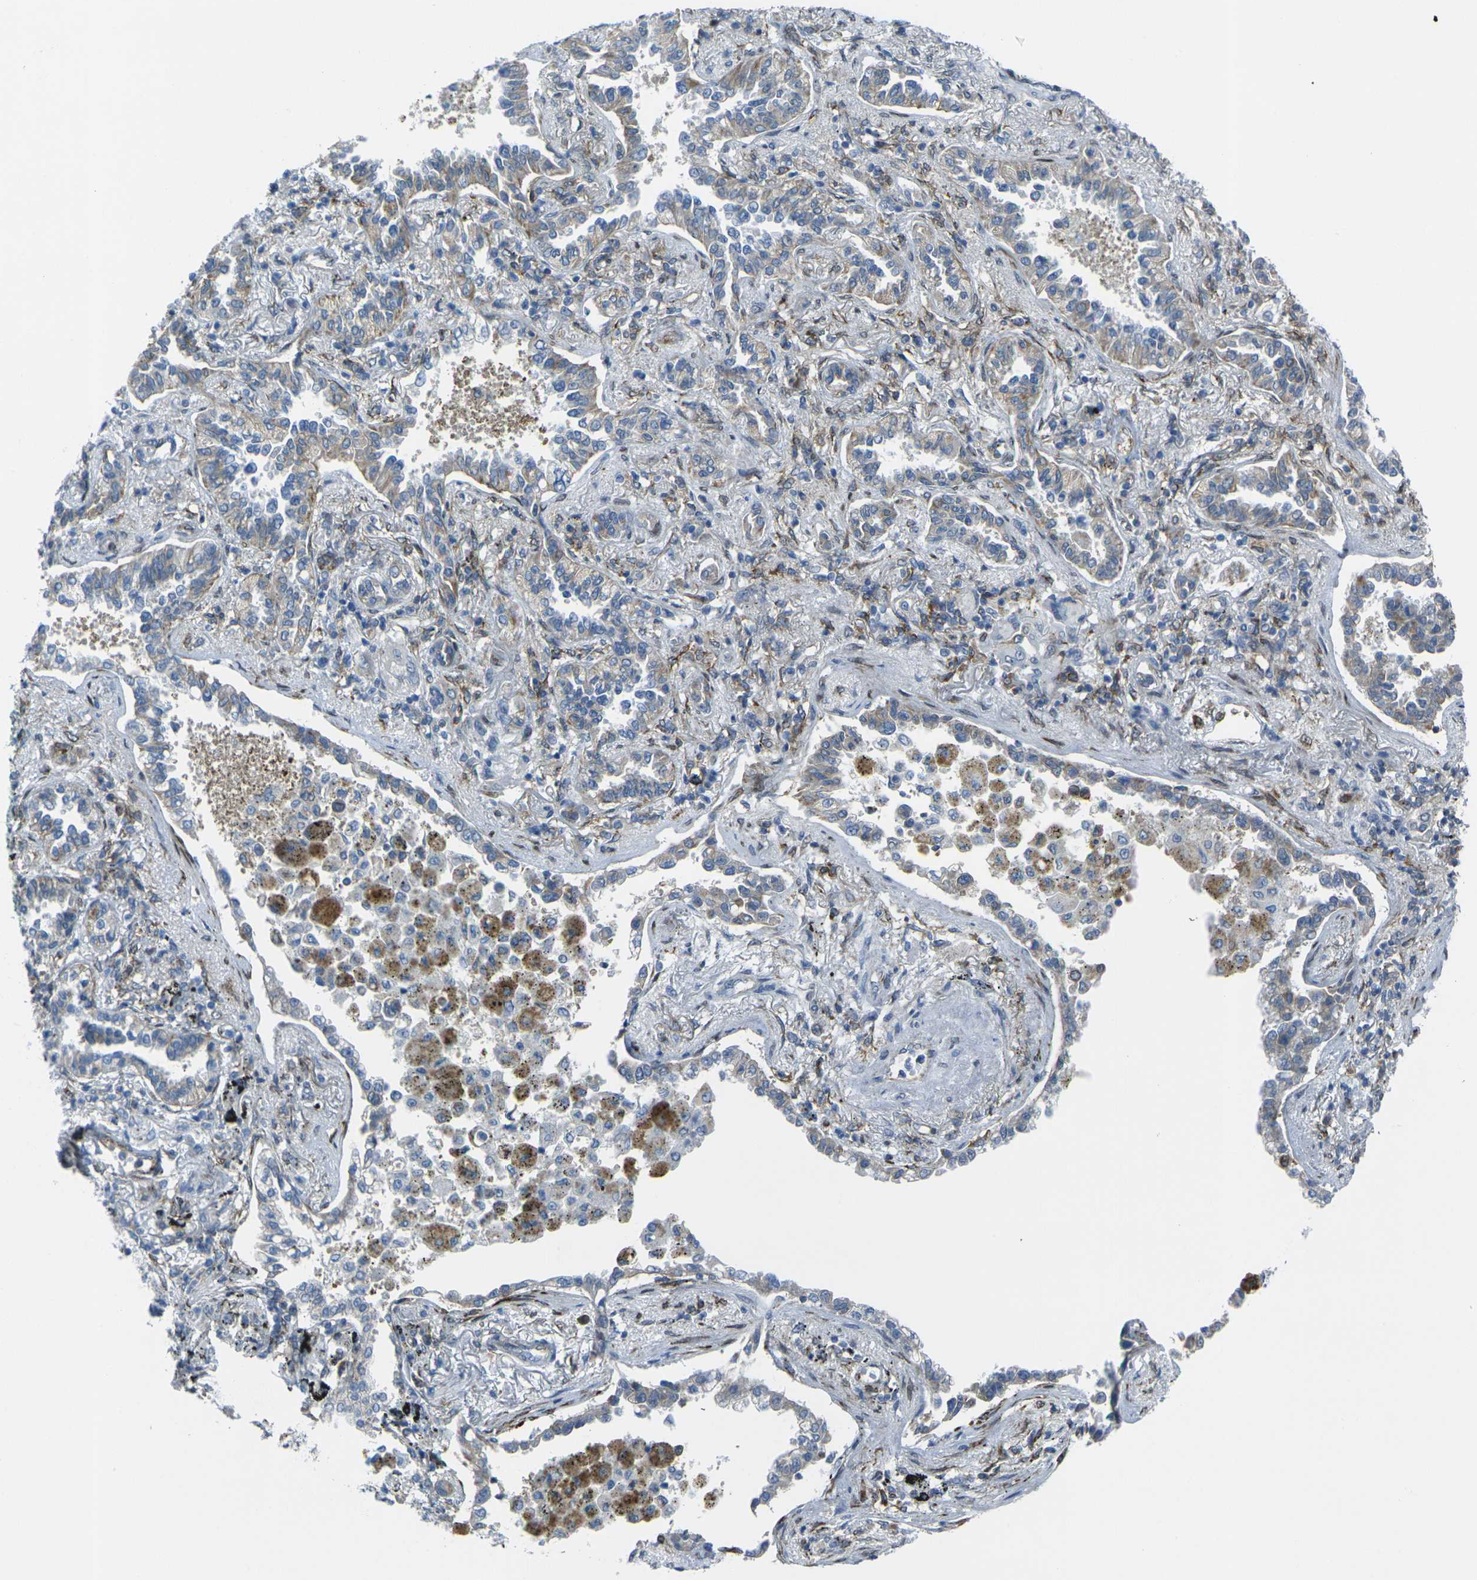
{"staining": {"intensity": "weak", "quantity": "<25%", "location": "cytoplasmic/membranous"}, "tissue": "lung cancer", "cell_type": "Tumor cells", "image_type": "cancer", "snomed": [{"axis": "morphology", "description": "Normal tissue, NOS"}, {"axis": "morphology", "description": "Adenocarcinoma, NOS"}, {"axis": "topography", "description": "Lung"}], "caption": "Immunohistochemical staining of human lung cancer (adenocarcinoma) demonstrates no significant expression in tumor cells.", "gene": "CELSR2", "patient": {"sex": "male", "age": 59}}